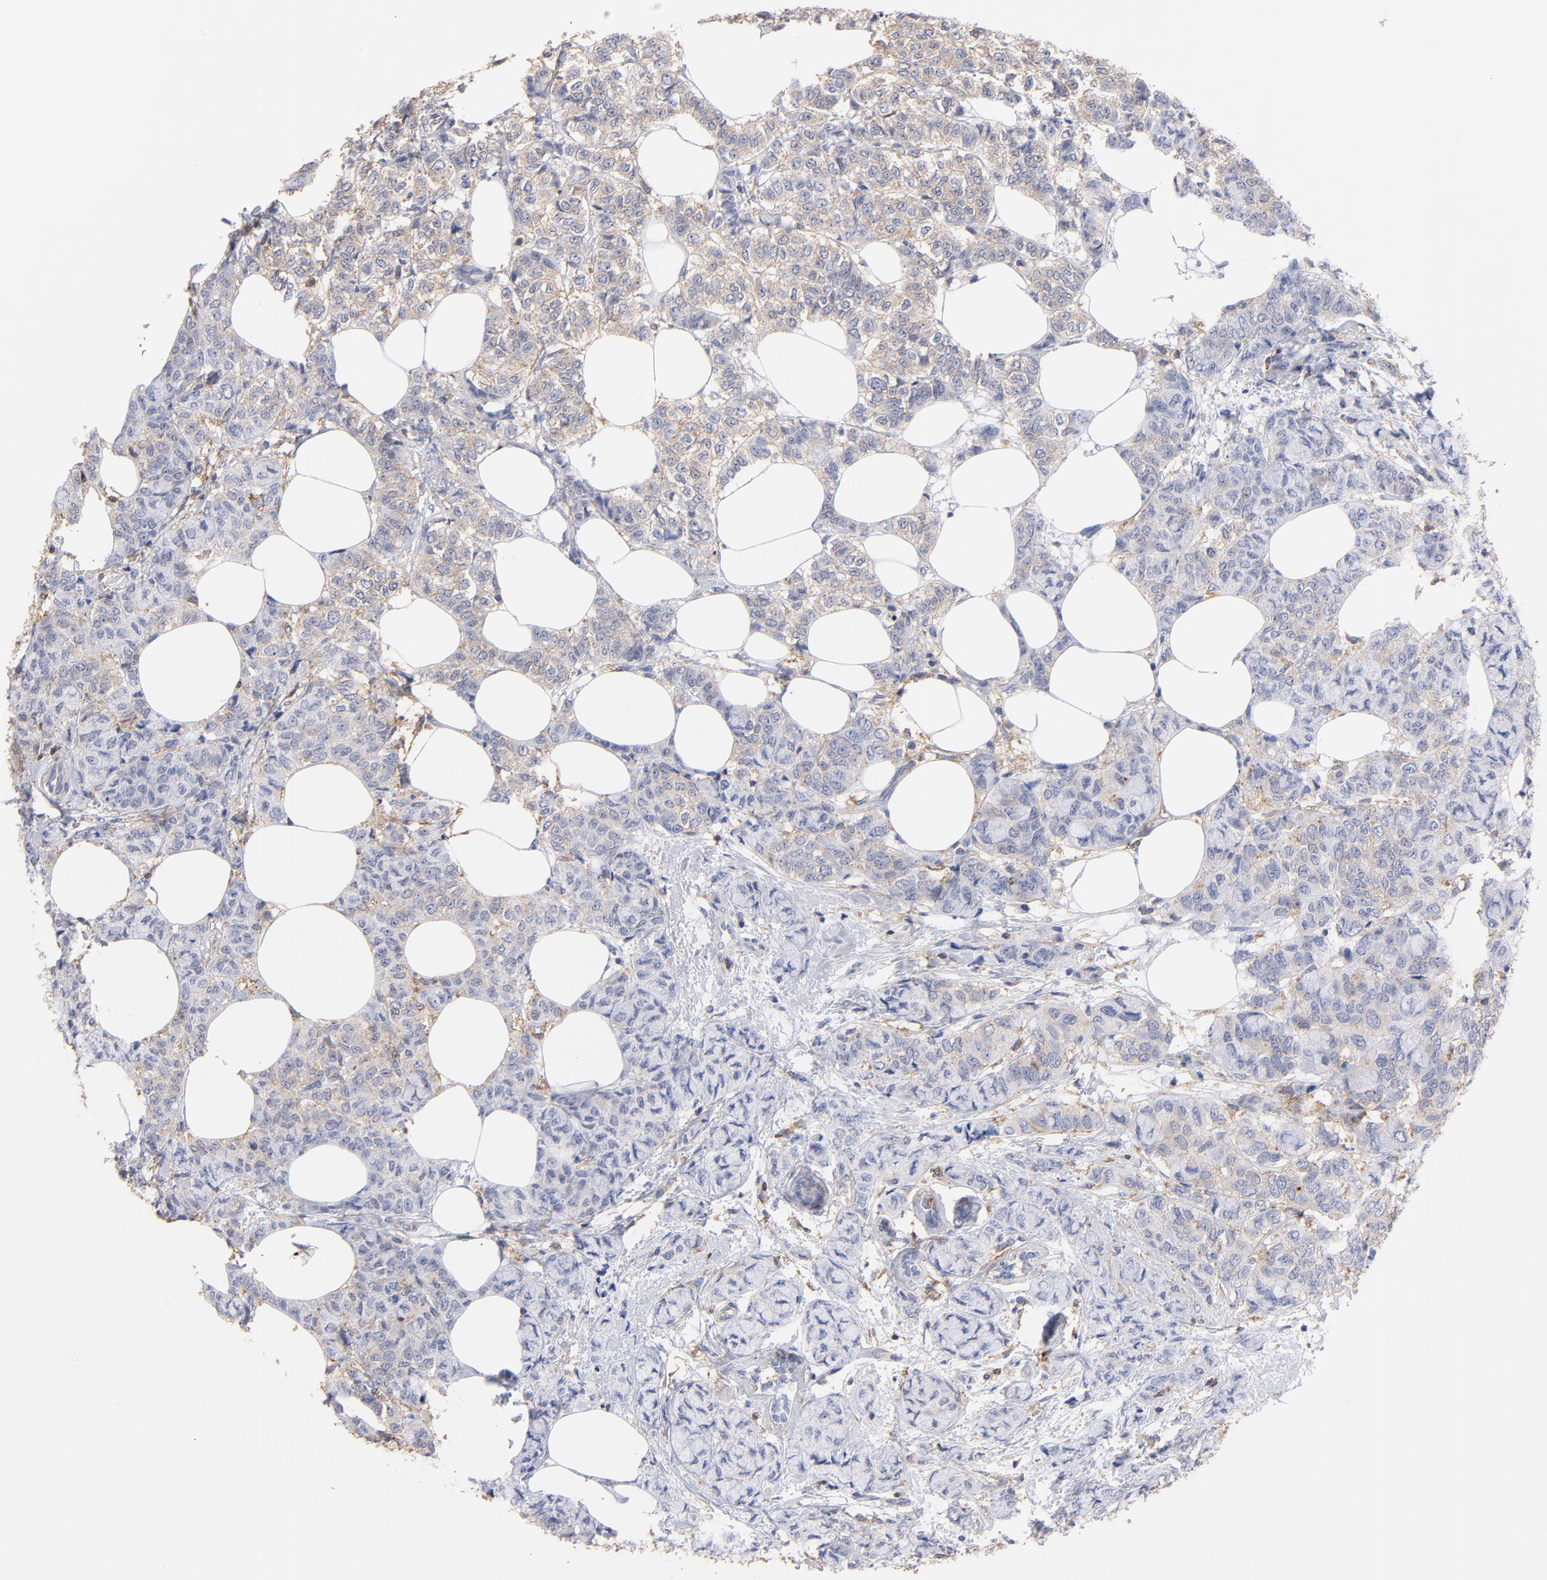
{"staining": {"intensity": "moderate", "quantity": "25%-75%", "location": "cytoplasmic/membranous"}, "tissue": "breast cancer", "cell_type": "Tumor cells", "image_type": "cancer", "snomed": [{"axis": "morphology", "description": "Lobular carcinoma"}, {"axis": "topography", "description": "Breast"}], "caption": "A brown stain shows moderate cytoplasmic/membranous expression of a protein in breast cancer tumor cells.", "gene": "ASL", "patient": {"sex": "female", "age": 60}}